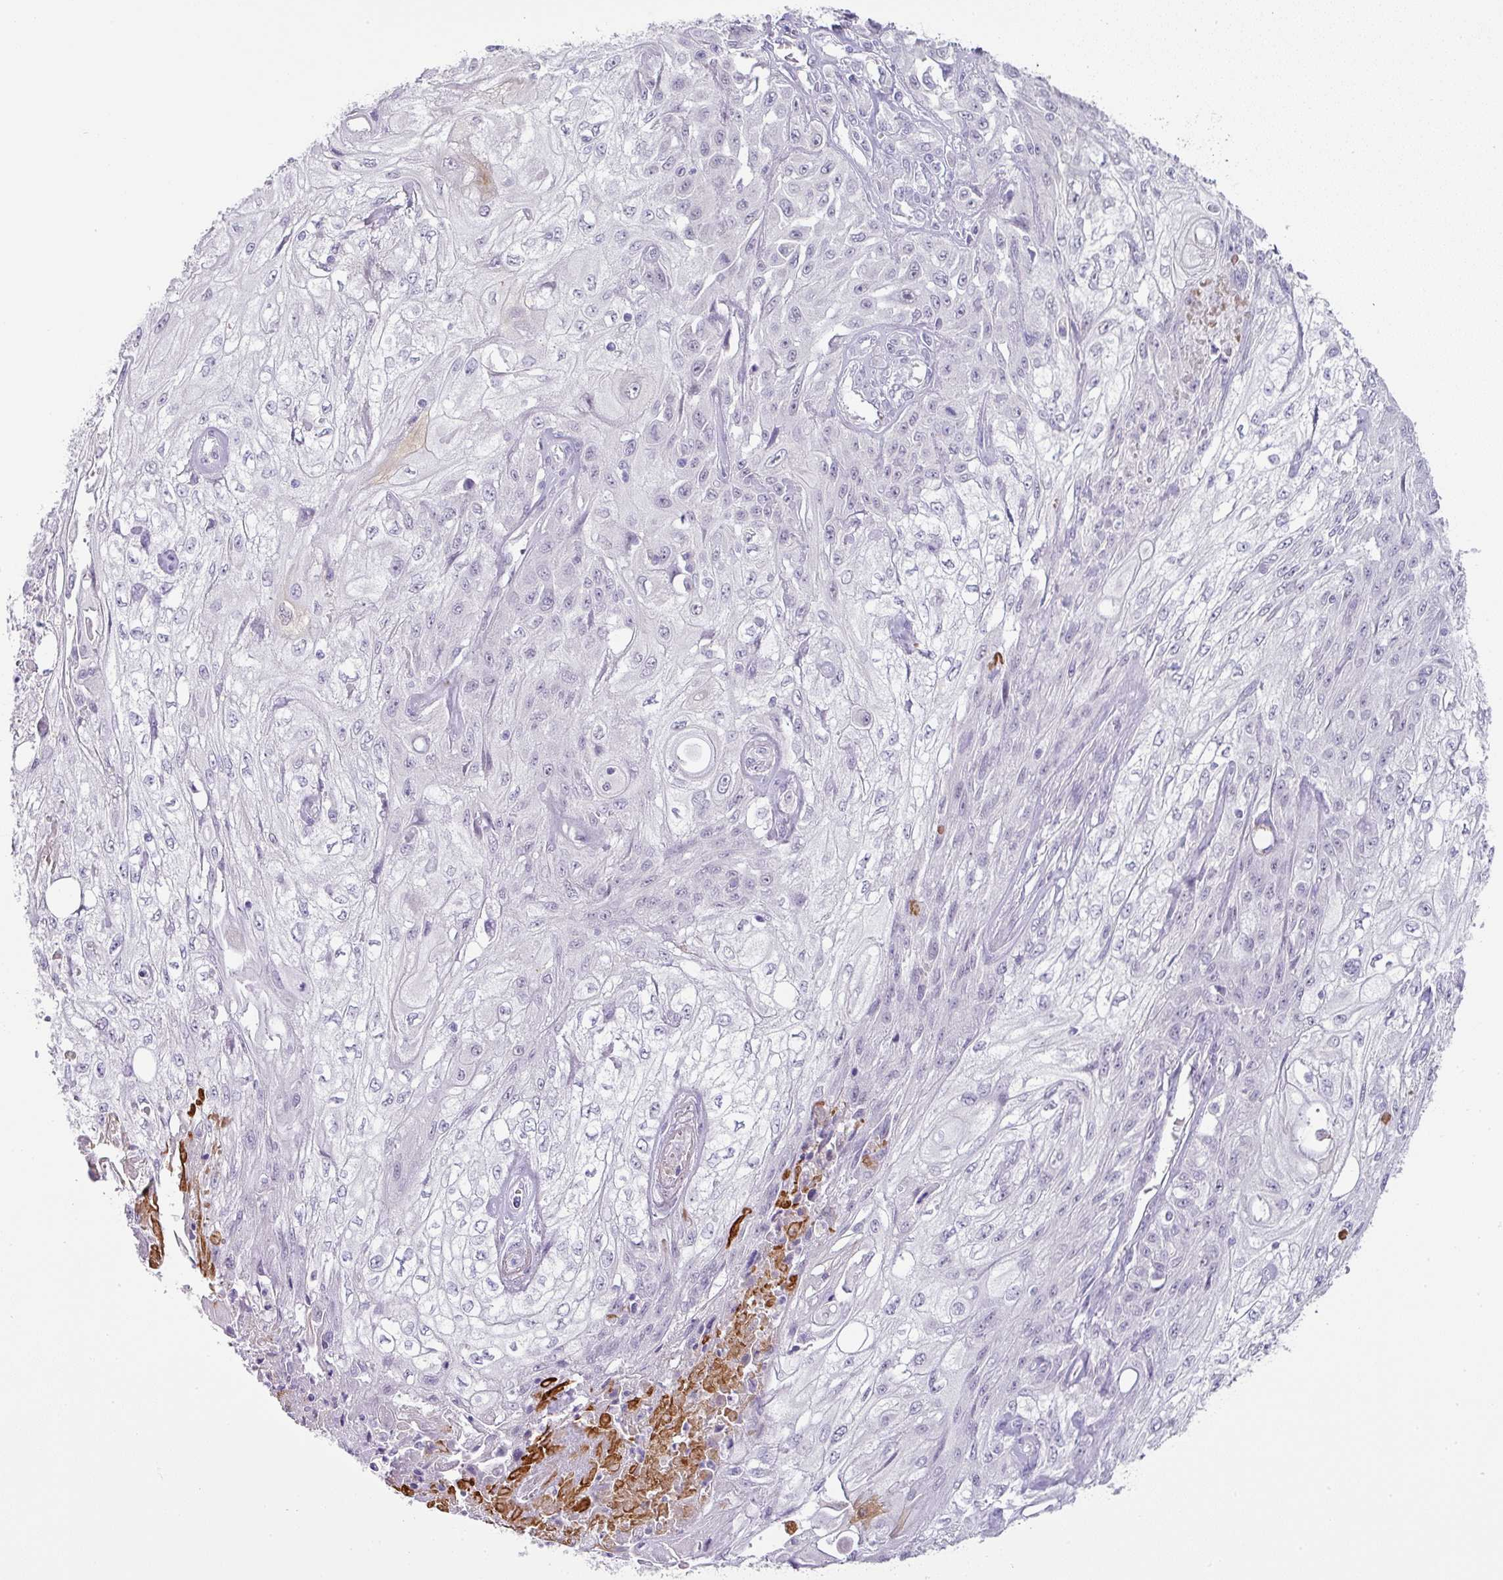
{"staining": {"intensity": "negative", "quantity": "none", "location": "none"}, "tissue": "skin cancer", "cell_type": "Tumor cells", "image_type": "cancer", "snomed": [{"axis": "morphology", "description": "Squamous cell carcinoma, NOS"}, {"axis": "morphology", "description": "Squamous cell carcinoma, metastatic, NOS"}, {"axis": "topography", "description": "Skin"}, {"axis": "topography", "description": "Lymph node"}], "caption": "An image of human skin metastatic squamous cell carcinoma is negative for staining in tumor cells.", "gene": "FGF17", "patient": {"sex": "male", "age": 75}}